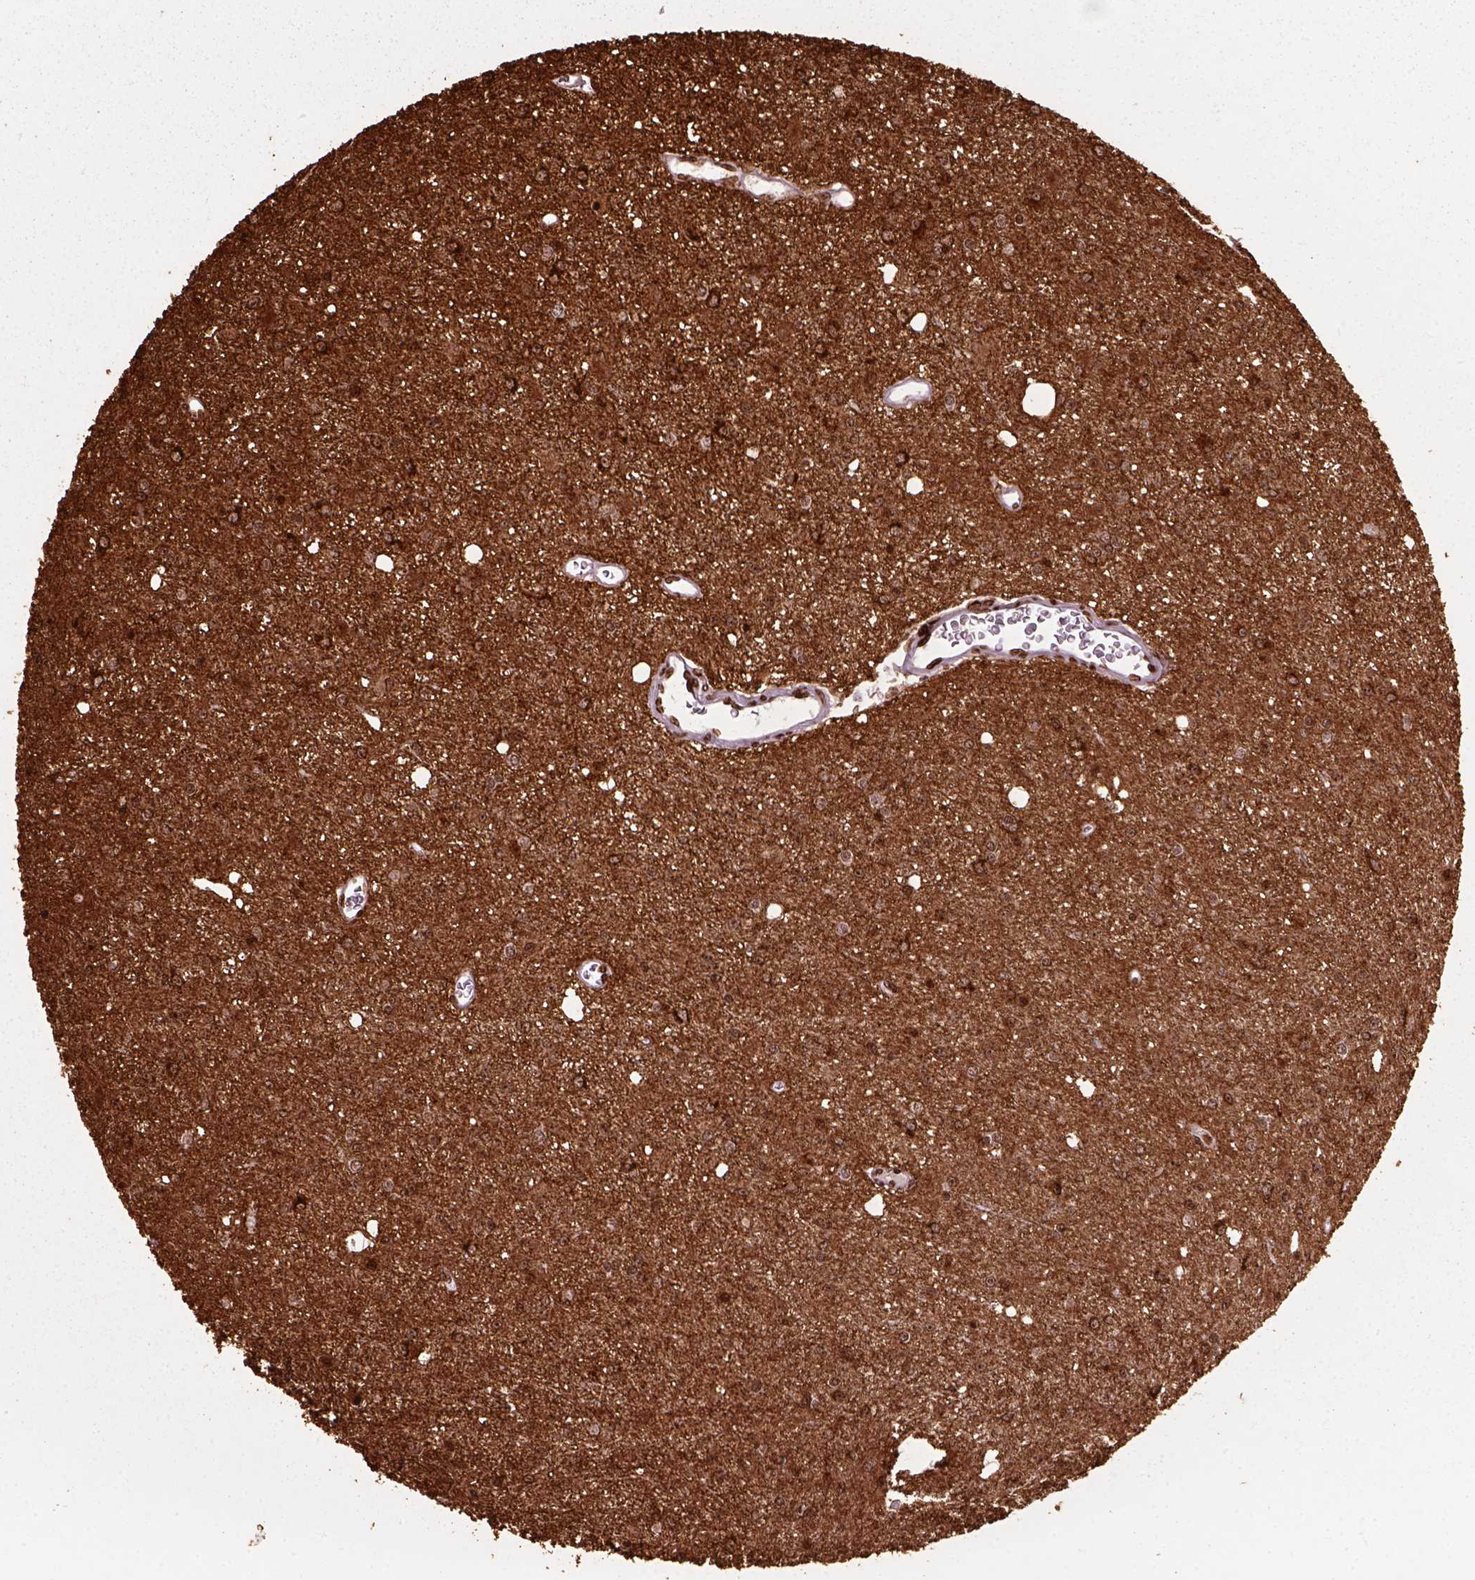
{"staining": {"intensity": "strong", "quantity": "<25%", "location": "cytoplasmic/membranous"}, "tissue": "glioma", "cell_type": "Tumor cells", "image_type": "cancer", "snomed": [{"axis": "morphology", "description": "Glioma, malignant, Low grade"}, {"axis": "topography", "description": "Brain"}], "caption": "Protein staining shows strong cytoplasmic/membranous positivity in about <25% of tumor cells in low-grade glioma (malignant).", "gene": "MARCKS", "patient": {"sex": "female", "age": 45}}